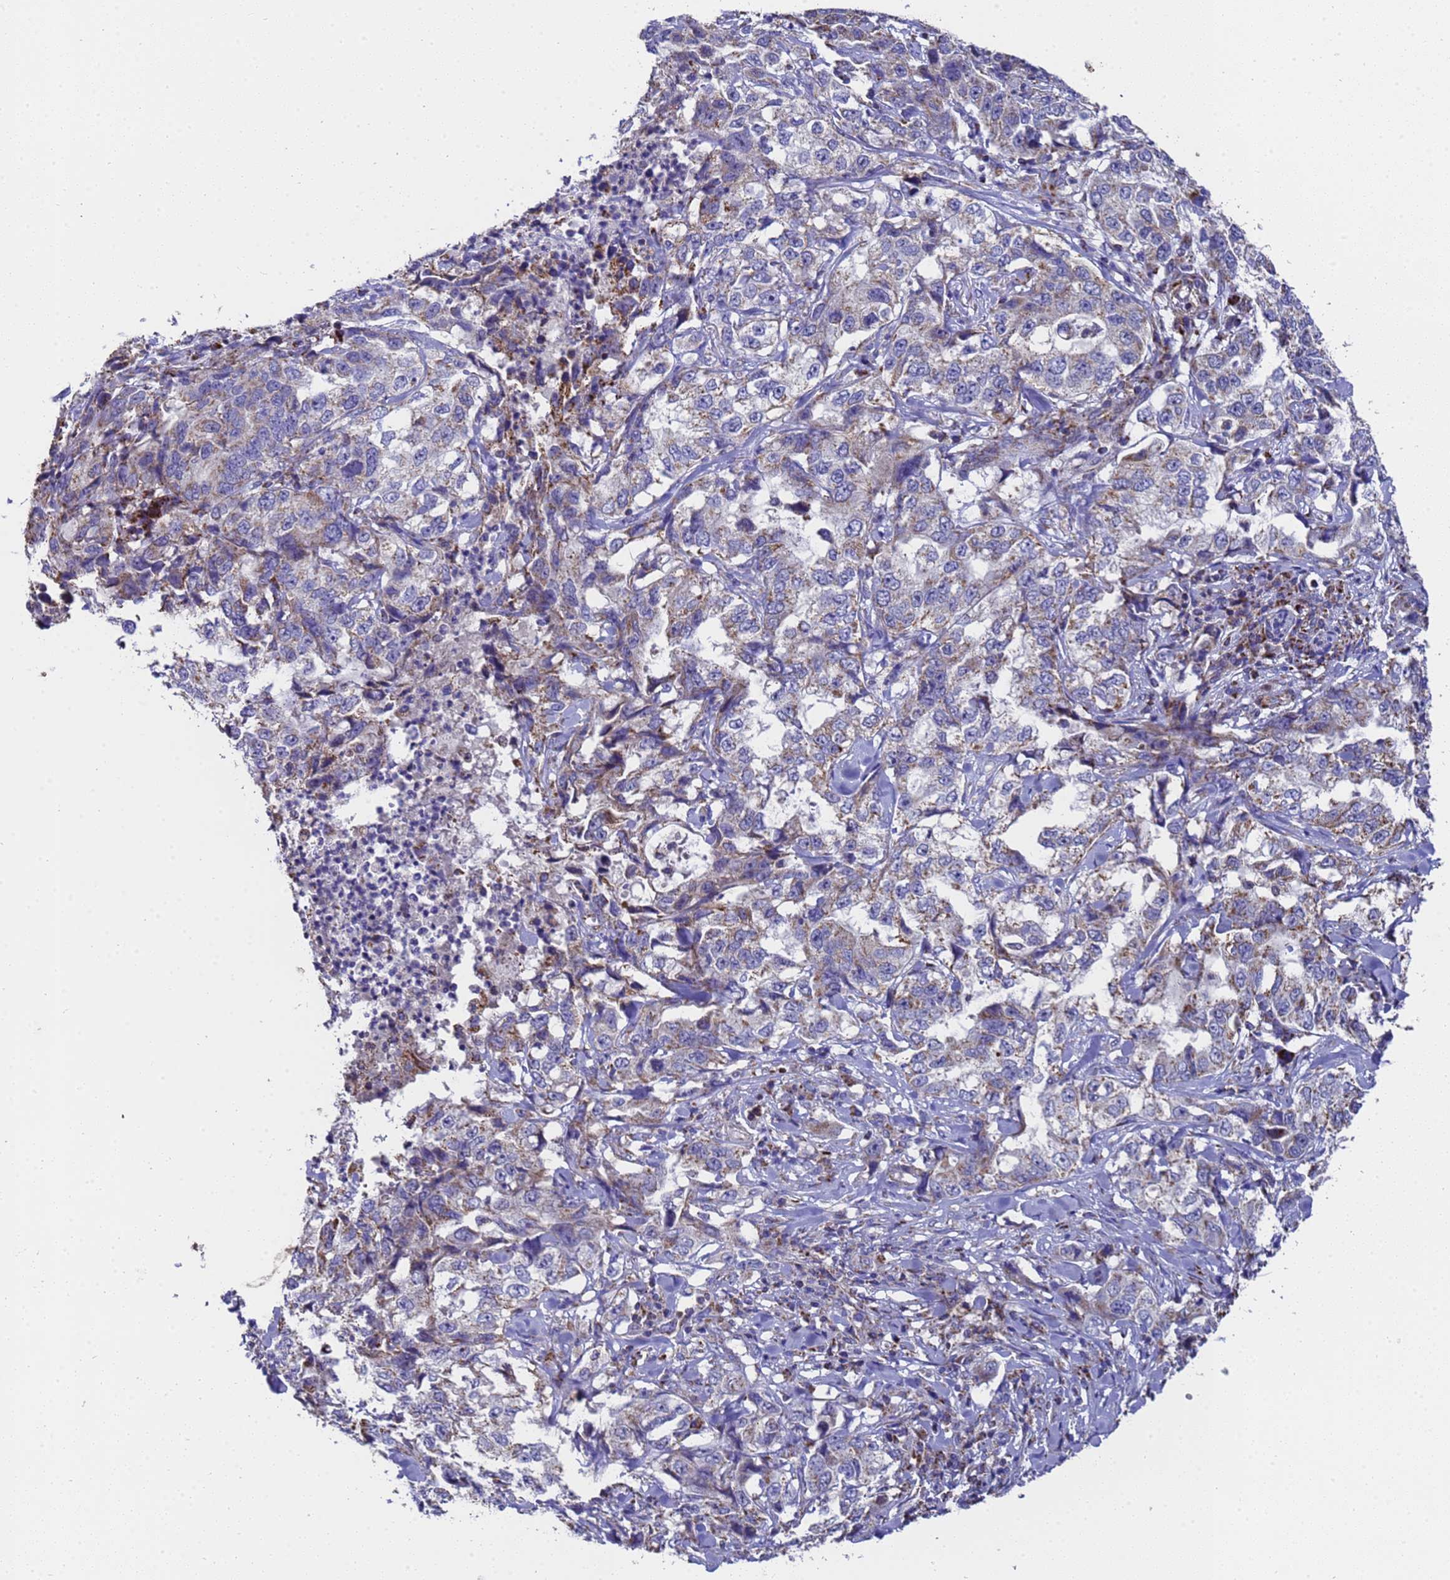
{"staining": {"intensity": "moderate", "quantity": "25%-75%", "location": "cytoplasmic/membranous"}, "tissue": "lung cancer", "cell_type": "Tumor cells", "image_type": "cancer", "snomed": [{"axis": "morphology", "description": "Adenocarcinoma, NOS"}, {"axis": "topography", "description": "Lung"}], "caption": "High-power microscopy captured an IHC image of adenocarcinoma (lung), revealing moderate cytoplasmic/membranous staining in about 25%-75% of tumor cells.", "gene": "MRPS12", "patient": {"sex": "female", "age": 51}}